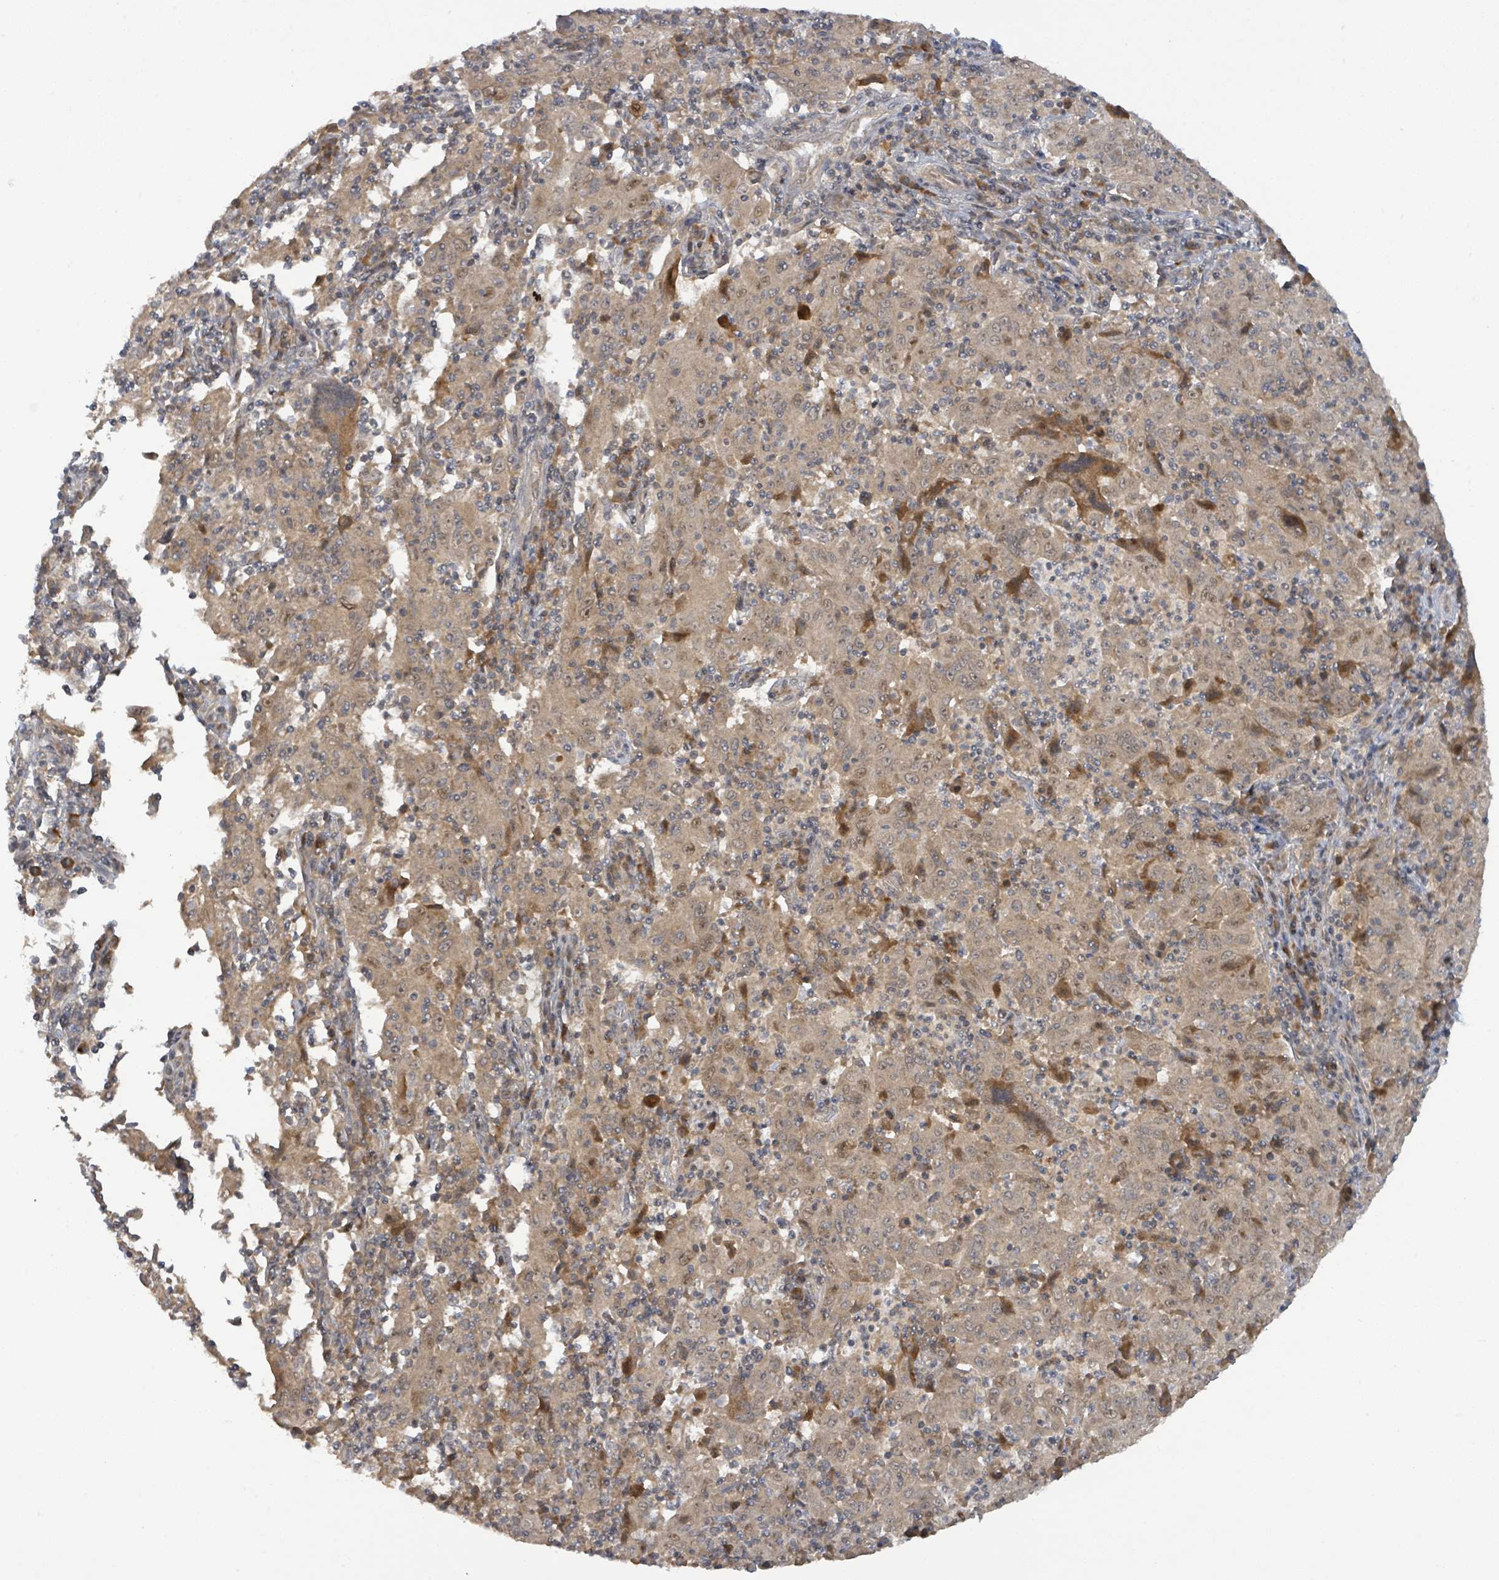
{"staining": {"intensity": "moderate", "quantity": ">75%", "location": "cytoplasmic/membranous"}, "tissue": "pancreatic cancer", "cell_type": "Tumor cells", "image_type": "cancer", "snomed": [{"axis": "morphology", "description": "Adenocarcinoma, NOS"}, {"axis": "topography", "description": "Pancreas"}], "caption": "Protein expression analysis of pancreatic adenocarcinoma shows moderate cytoplasmic/membranous positivity in approximately >75% of tumor cells.", "gene": "ITGA11", "patient": {"sex": "male", "age": 63}}